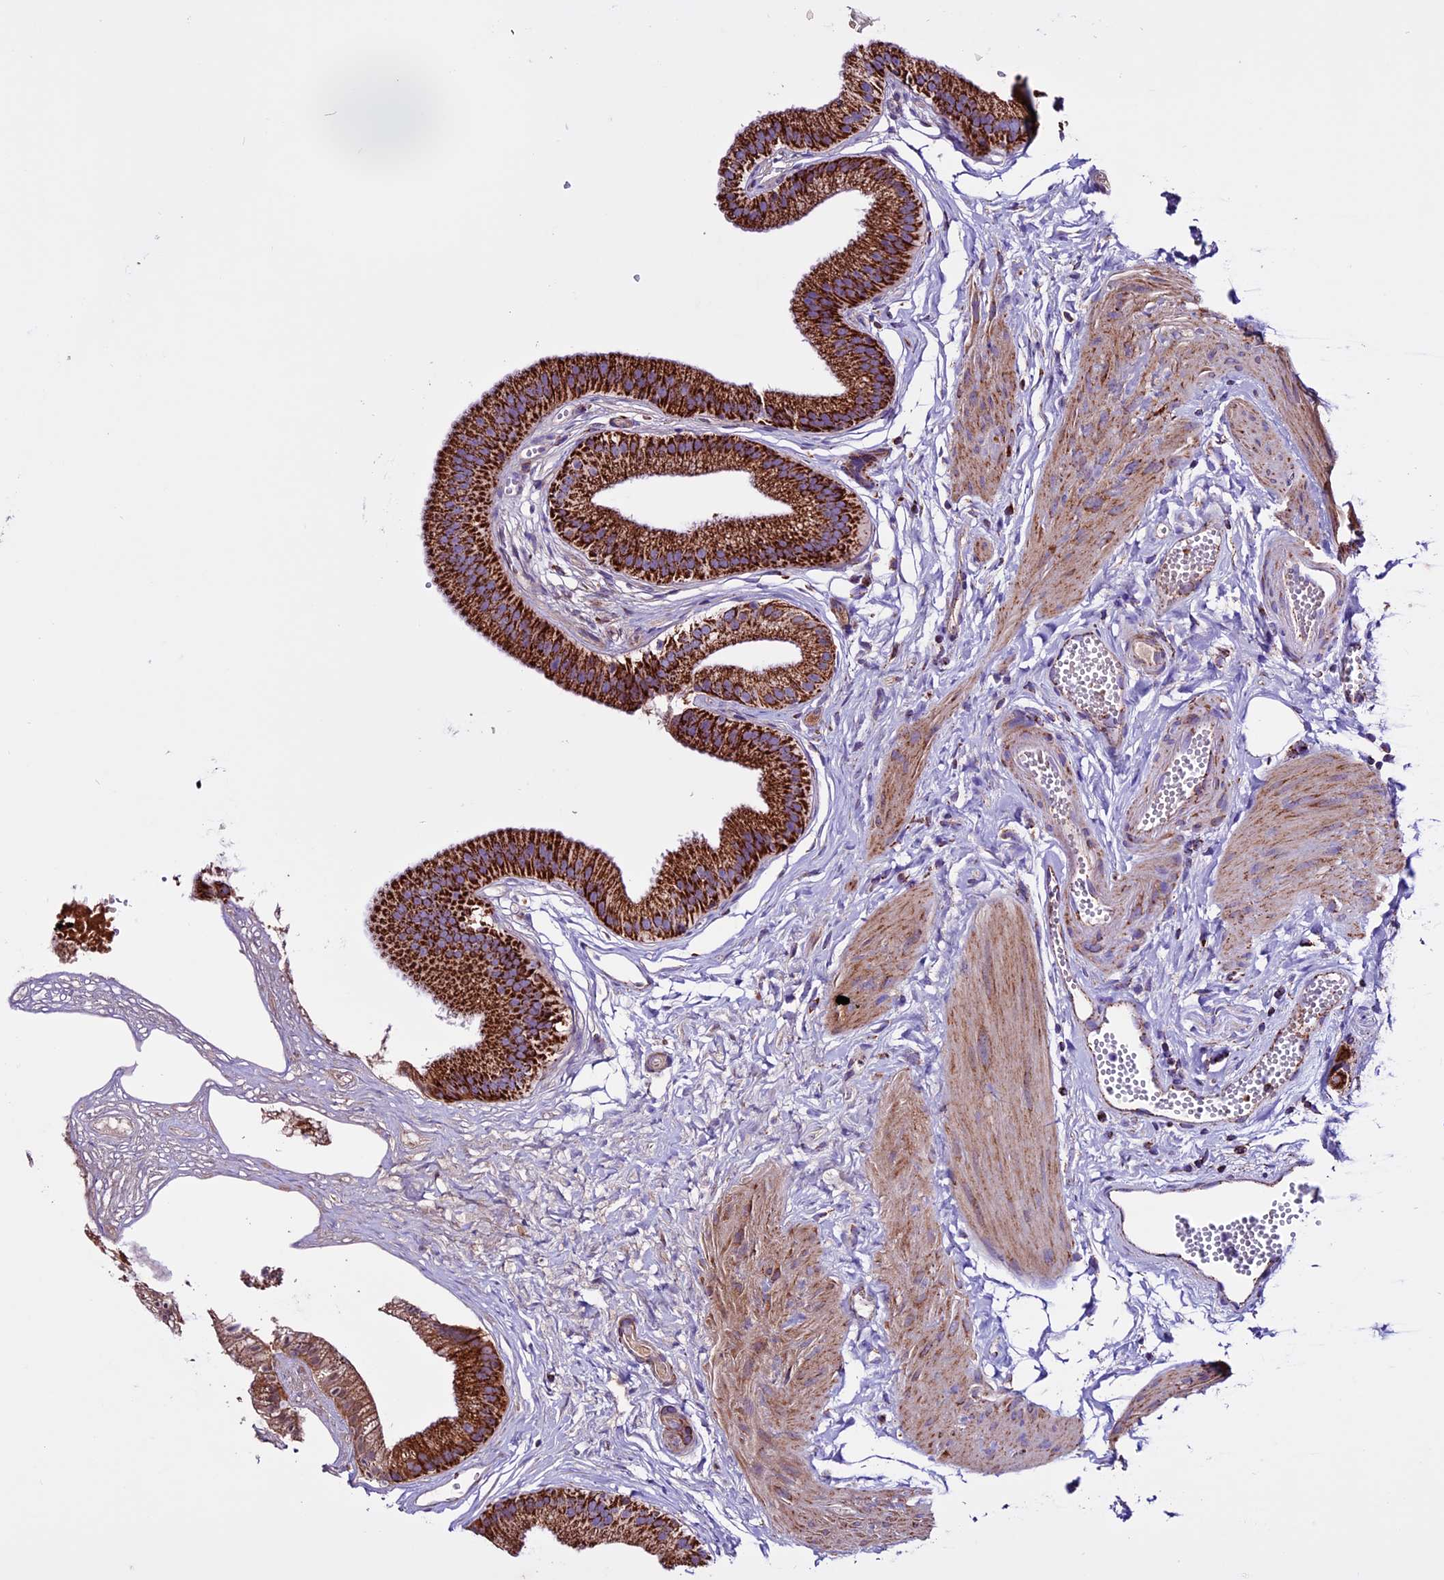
{"staining": {"intensity": "strong", "quantity": ">75%", "location": "cytoplasmic/membranous"}, "tissue": "gallbladder", "cell_type": "Glandular cells", "image_type": "normal", "snomed": [{"axis": "morphology", "description": "Normal tissue, NOS"}, {"axis": "topography", "description": "Gallbladder"}], "caption": "This histopathology image exhibits immunohistochemistry (IHC) staining of unremarkable human gallbladder, with high strong cytoplasmic/membranous staining in approximately >75% of glandular cells.", "gene": "CX3CL1", "patient": {"sex": "female", "age": 54}}